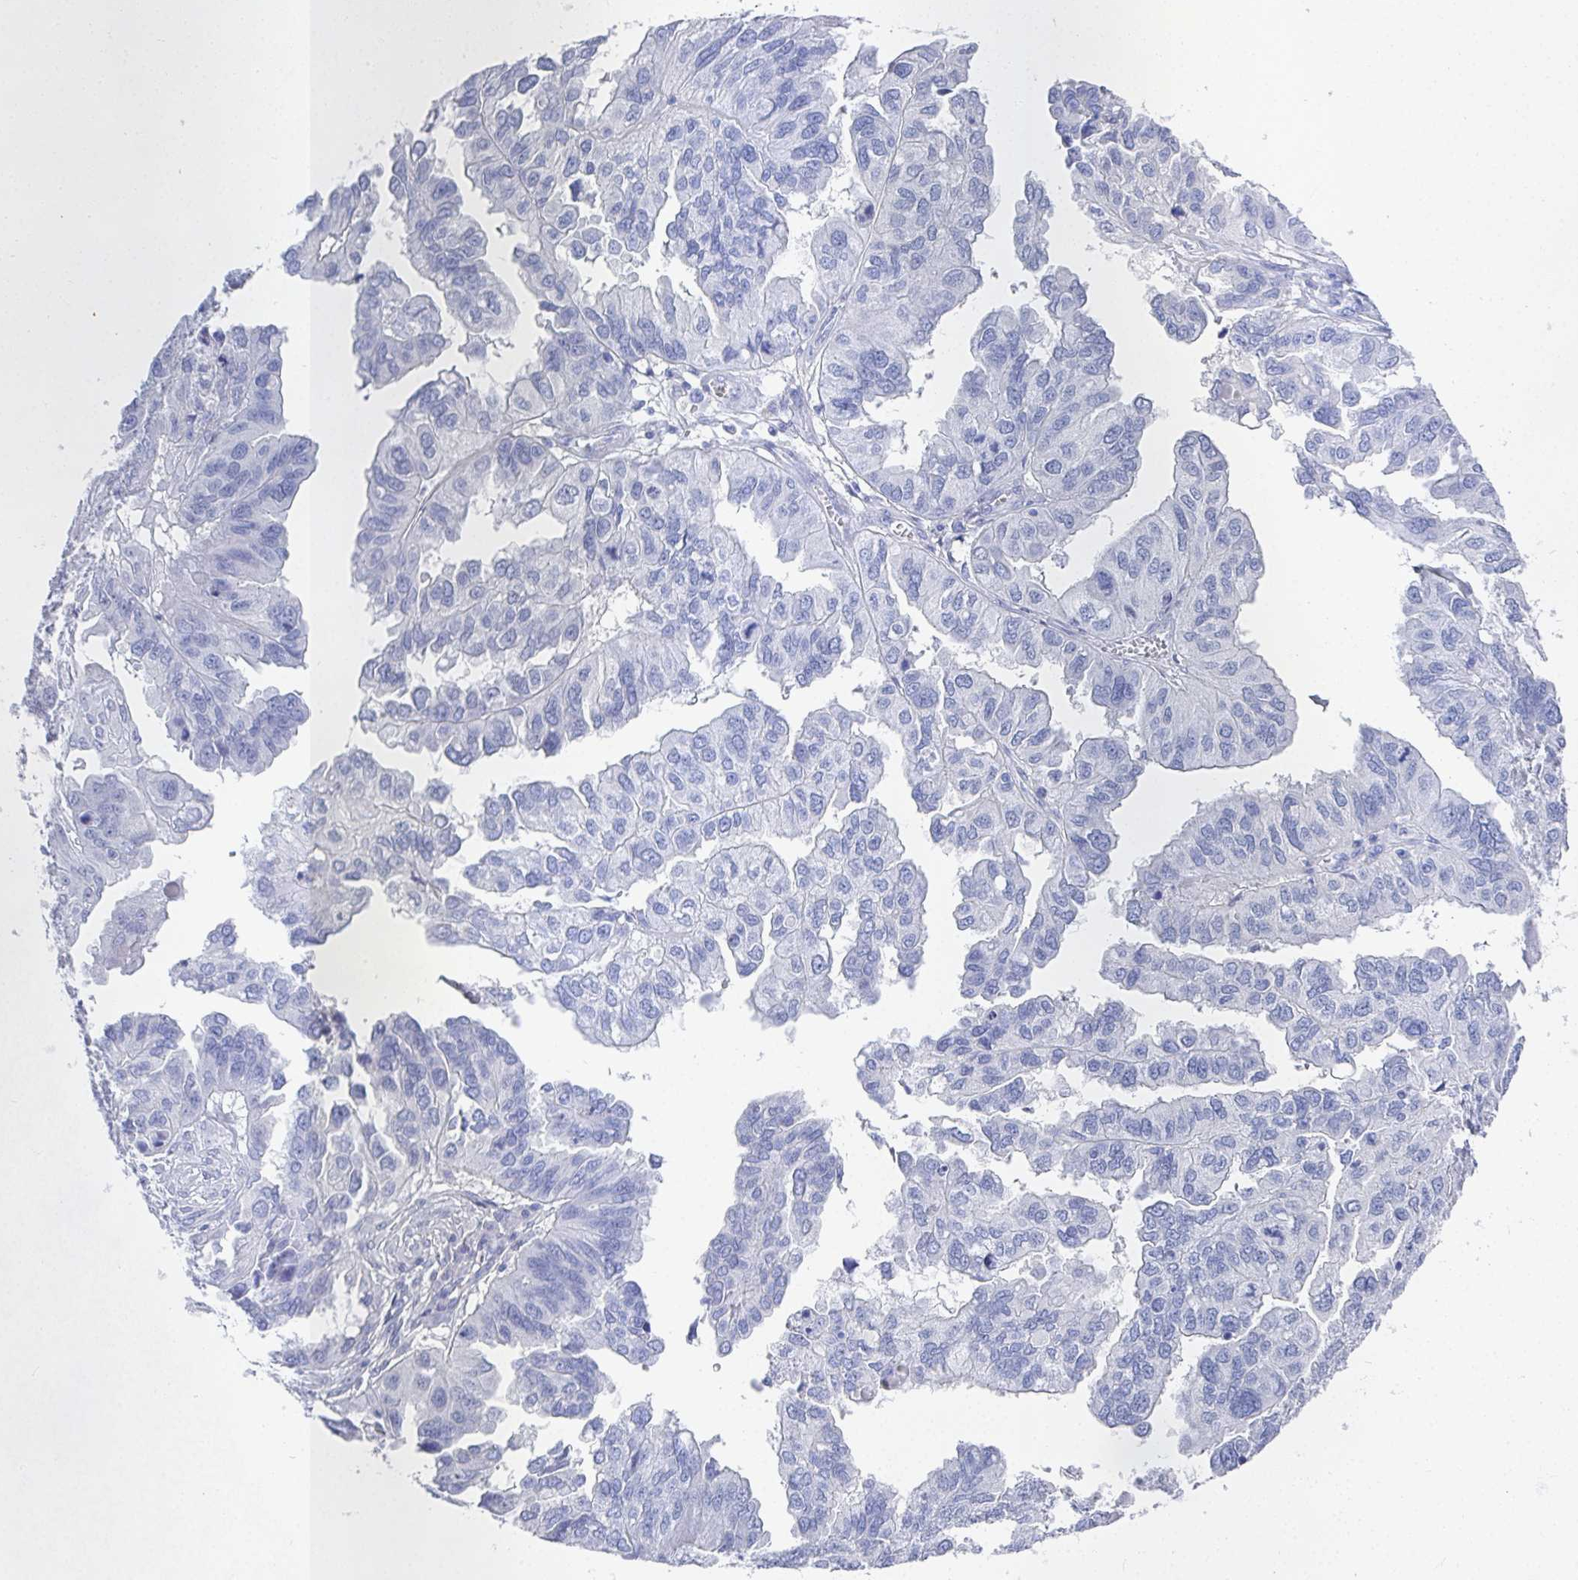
{"staining": {"intensity": "negative", "quantity": "none", "location": "none"}, "tissue": "ovarian cancer", "cell_type": "Tumor cells", "image_type": "cancer", "snomed": [{"axis": "morphology", "description": "Cystadenocarcinoma, serous, NOS"}, {"axis": "topography", "description": "Ovary"}], "caption": "Human ovarian cancer stained for a protein using immunohistochemistry displays no staining in tumor cells.", "gene": "GRIA1", "patient": {"sex": "female", "age": 79}}